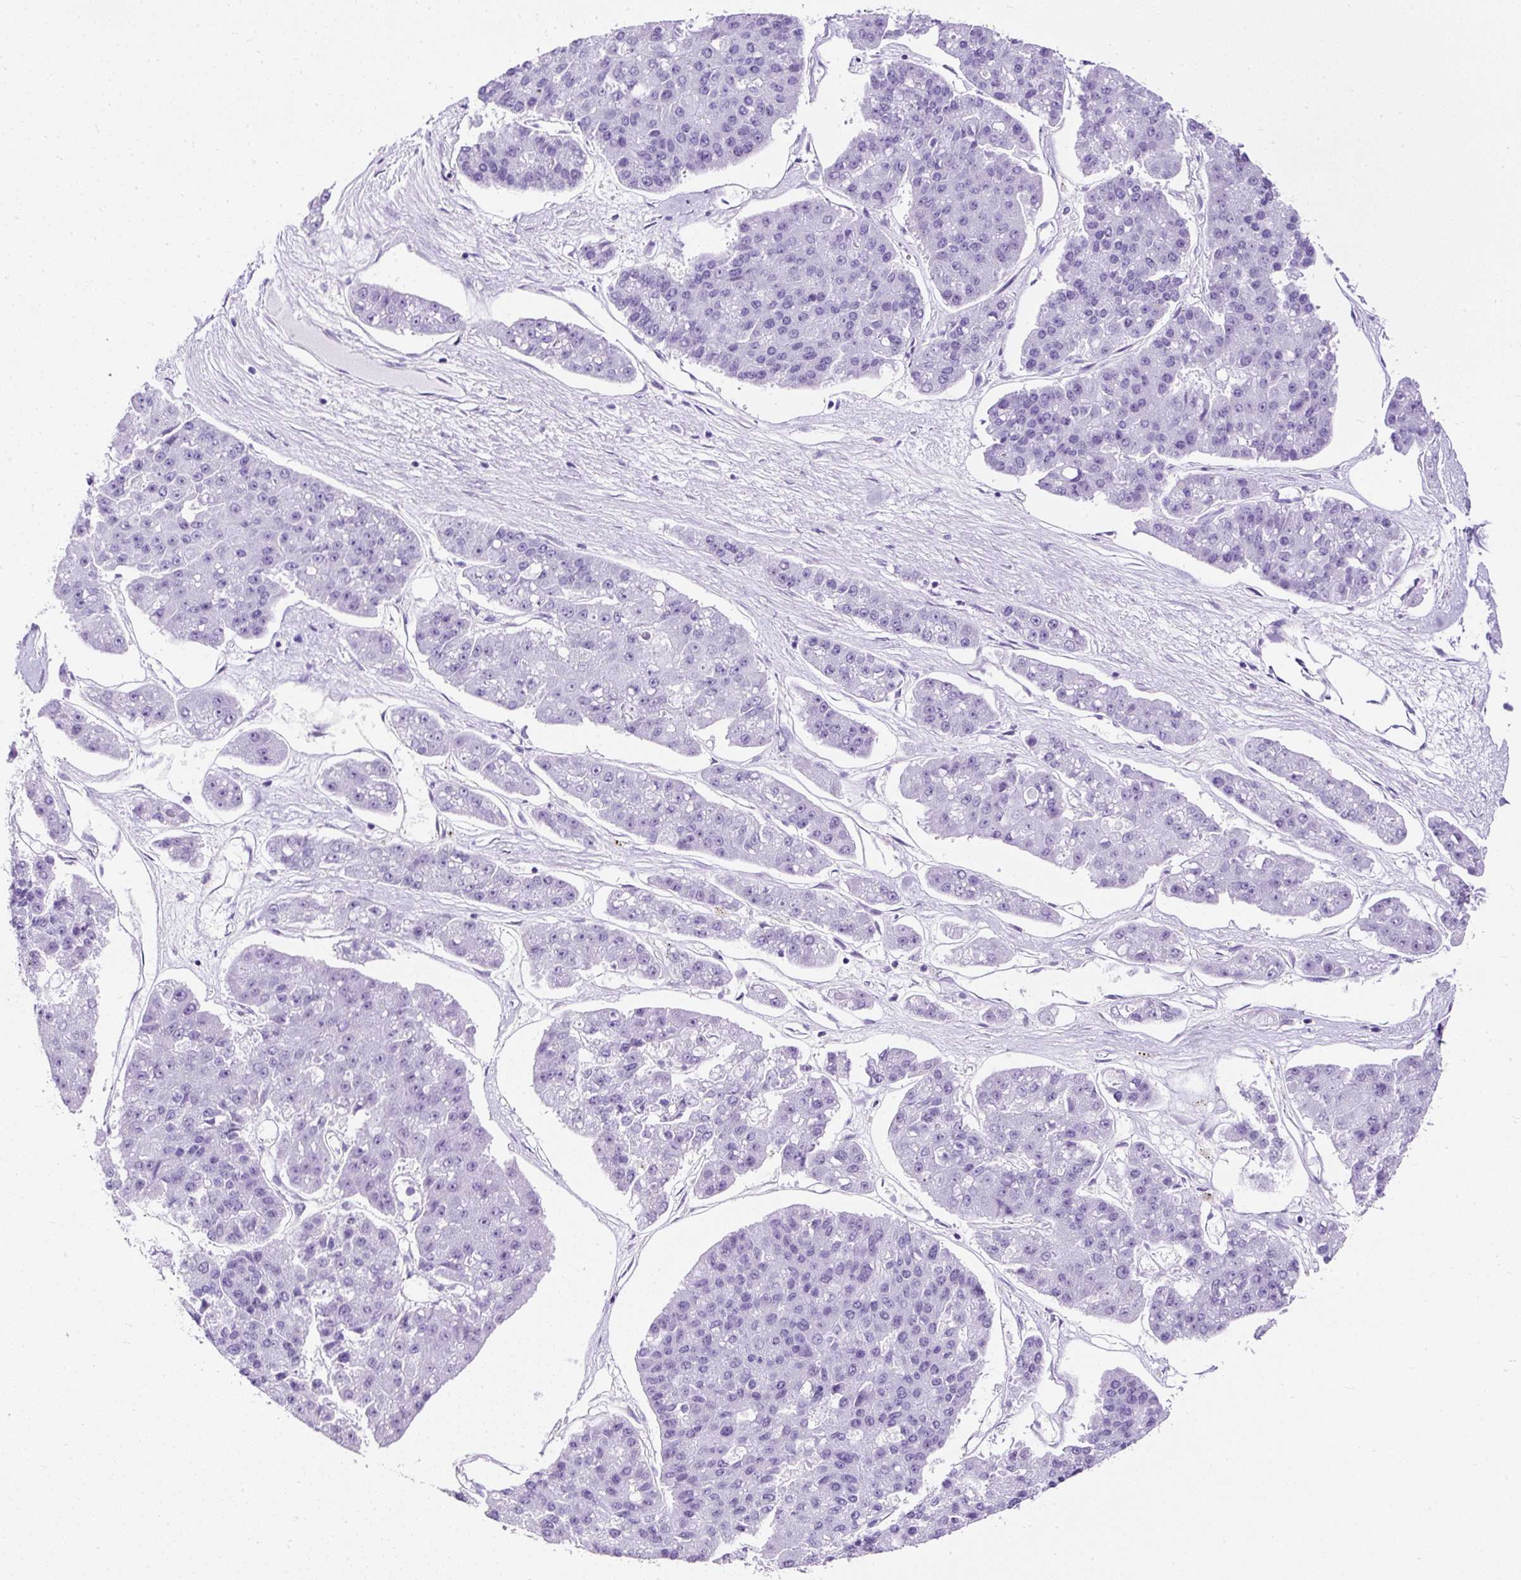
{"staining": {"intensity": "negative", "quantity": "none", "location": "none"}, "tissue": "pancreatic cancer", "cell_type": "Tumor cells", "image_type": "cancer", "snomed": [{"axis": "morphology", "description": "Adenocarcinoma, NOS"}, {"axis": "topography", "description": "Pancreas"}], "caption": "Tumor cells show no significant positivity in pancreatic cancer (adenocarcinoma).", "gene": "NTS", "patient": {"sex": "male", "age": 50}}